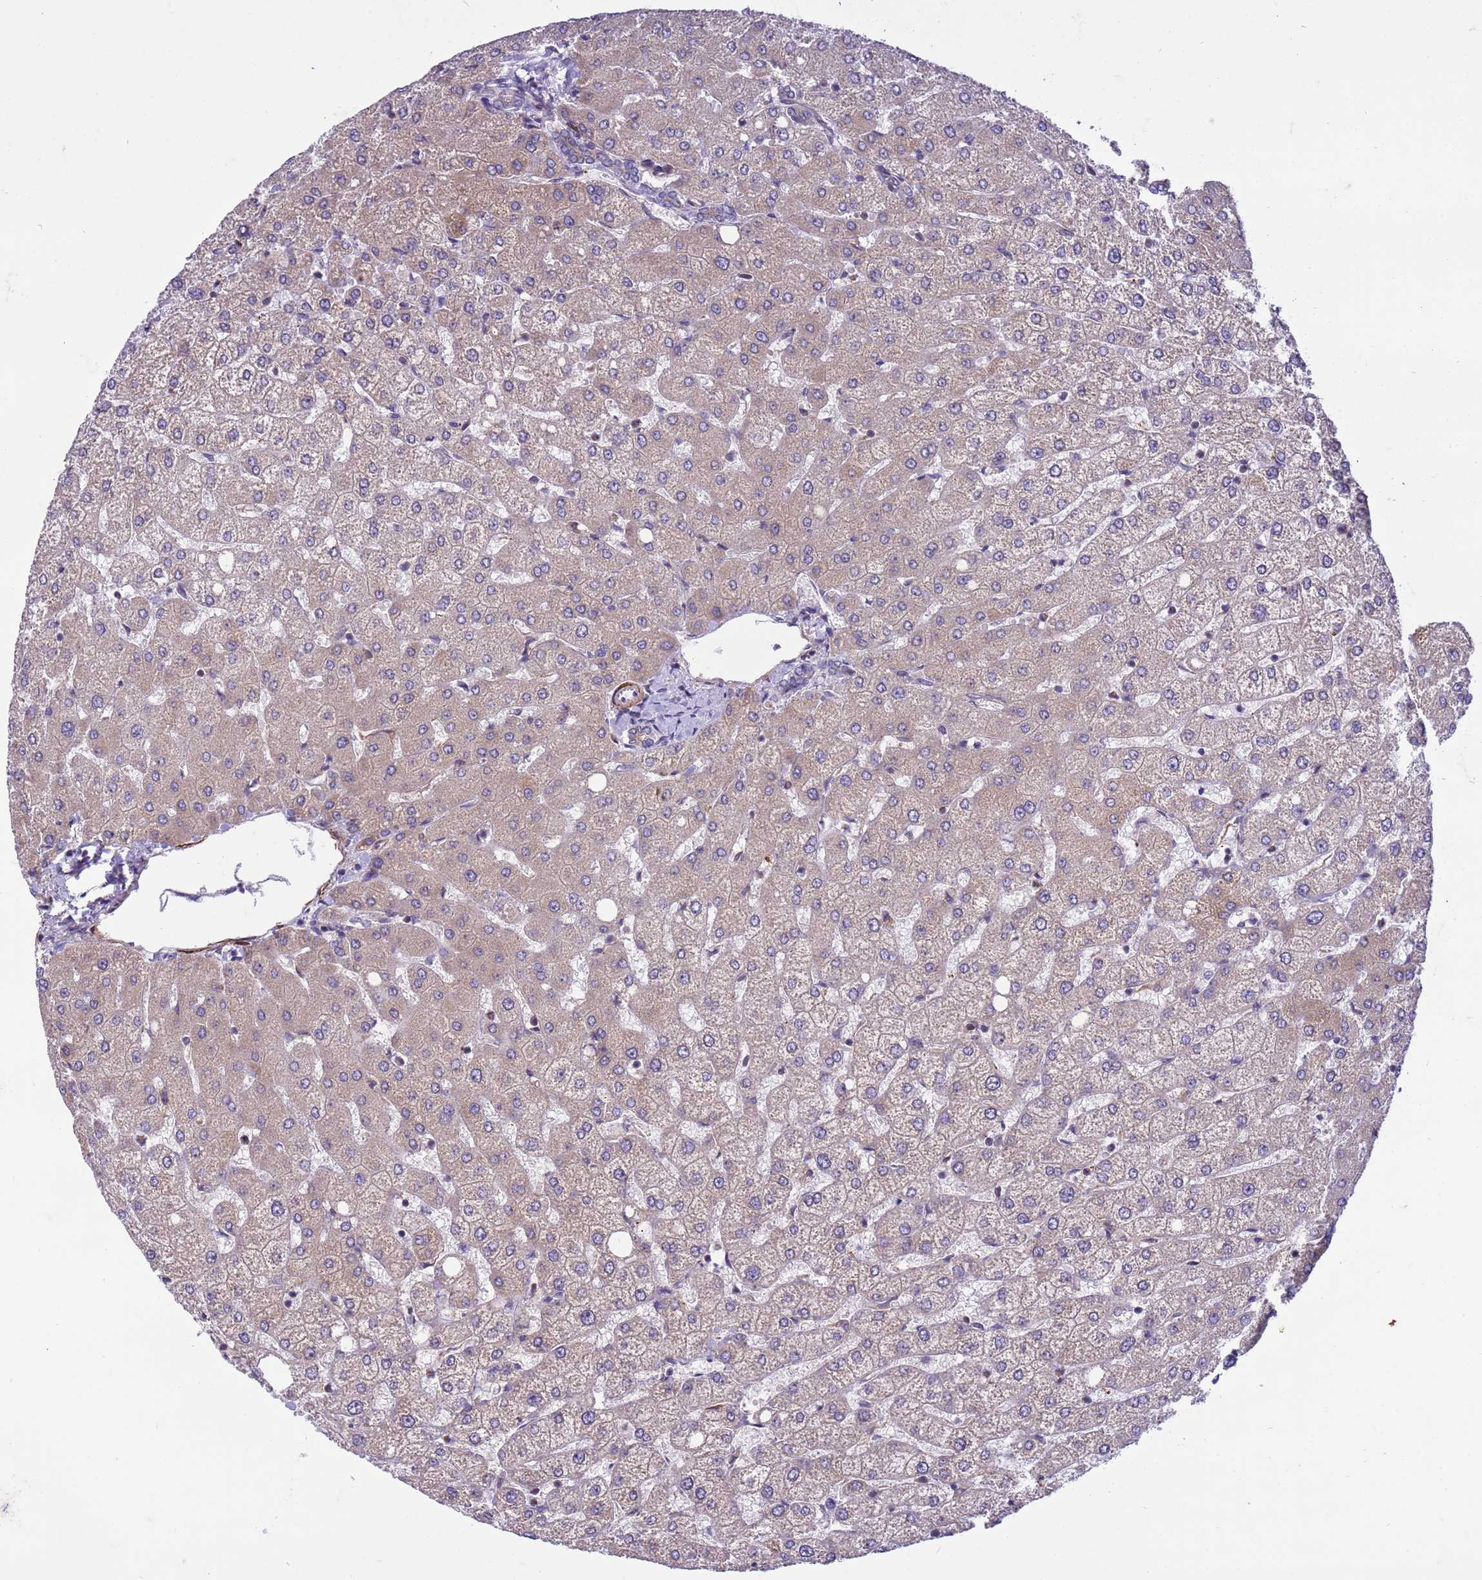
{"staining": {"intensity": "negative", "quantity": "none", "location": "none"}, "tissue": "liver", "cell_type": "Cholangiocytes", "image_type": "normal", "snomed": [{"axis": "morphology", "description": "Normal tissue, NOS"}, {"axis": "topography", "description": "Liver"}], "caption": "IHC of normal liver demonstrates no expression in cholangiocytes.", "gene": "GEN1", "patient": {"sex": "female", "age": 54}}